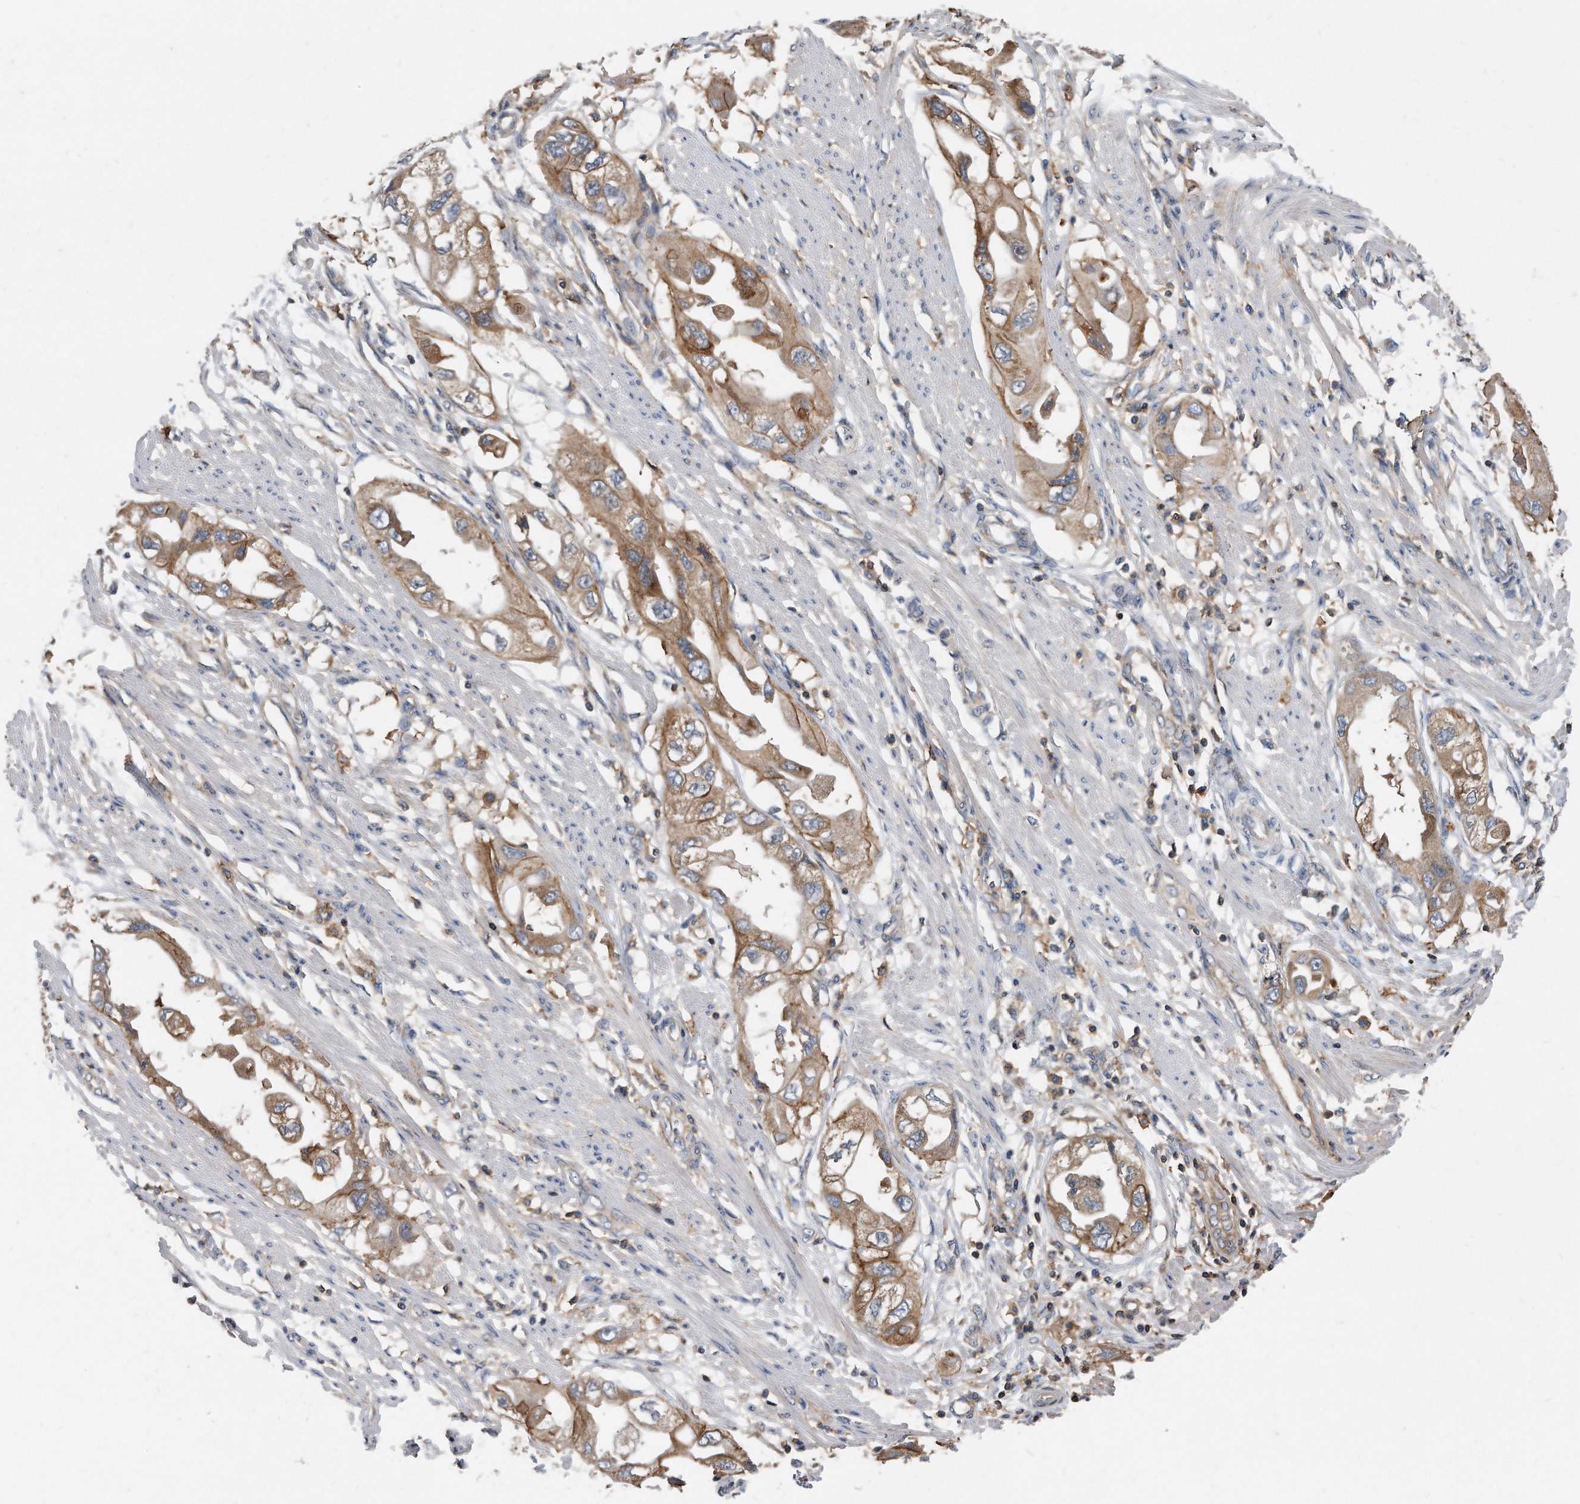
{"staining": {"intensity": "moderate", "quantity": ">75%", "location": "cytoplasmic/membranous"}, "tissue": "endometrial cancer", "cell_type": "Tumor cells", "image_type": "cancer", "snomed": [{"axis": "morphology", "description": "Adenocarcinoma, NOS"}, {"axis": "topography", "description": "Endometrium"}], "caption": "This histopathology image shows endometrial cancer stained with immunohistochemistry to label a protein in brown. The cytoplasmic/membranous of tumor cells show moderate positivity for the protein. Nuclei are counter-stained blue.", "gene": "ATG5", "patient": {"sex": "female", "age": 67}}